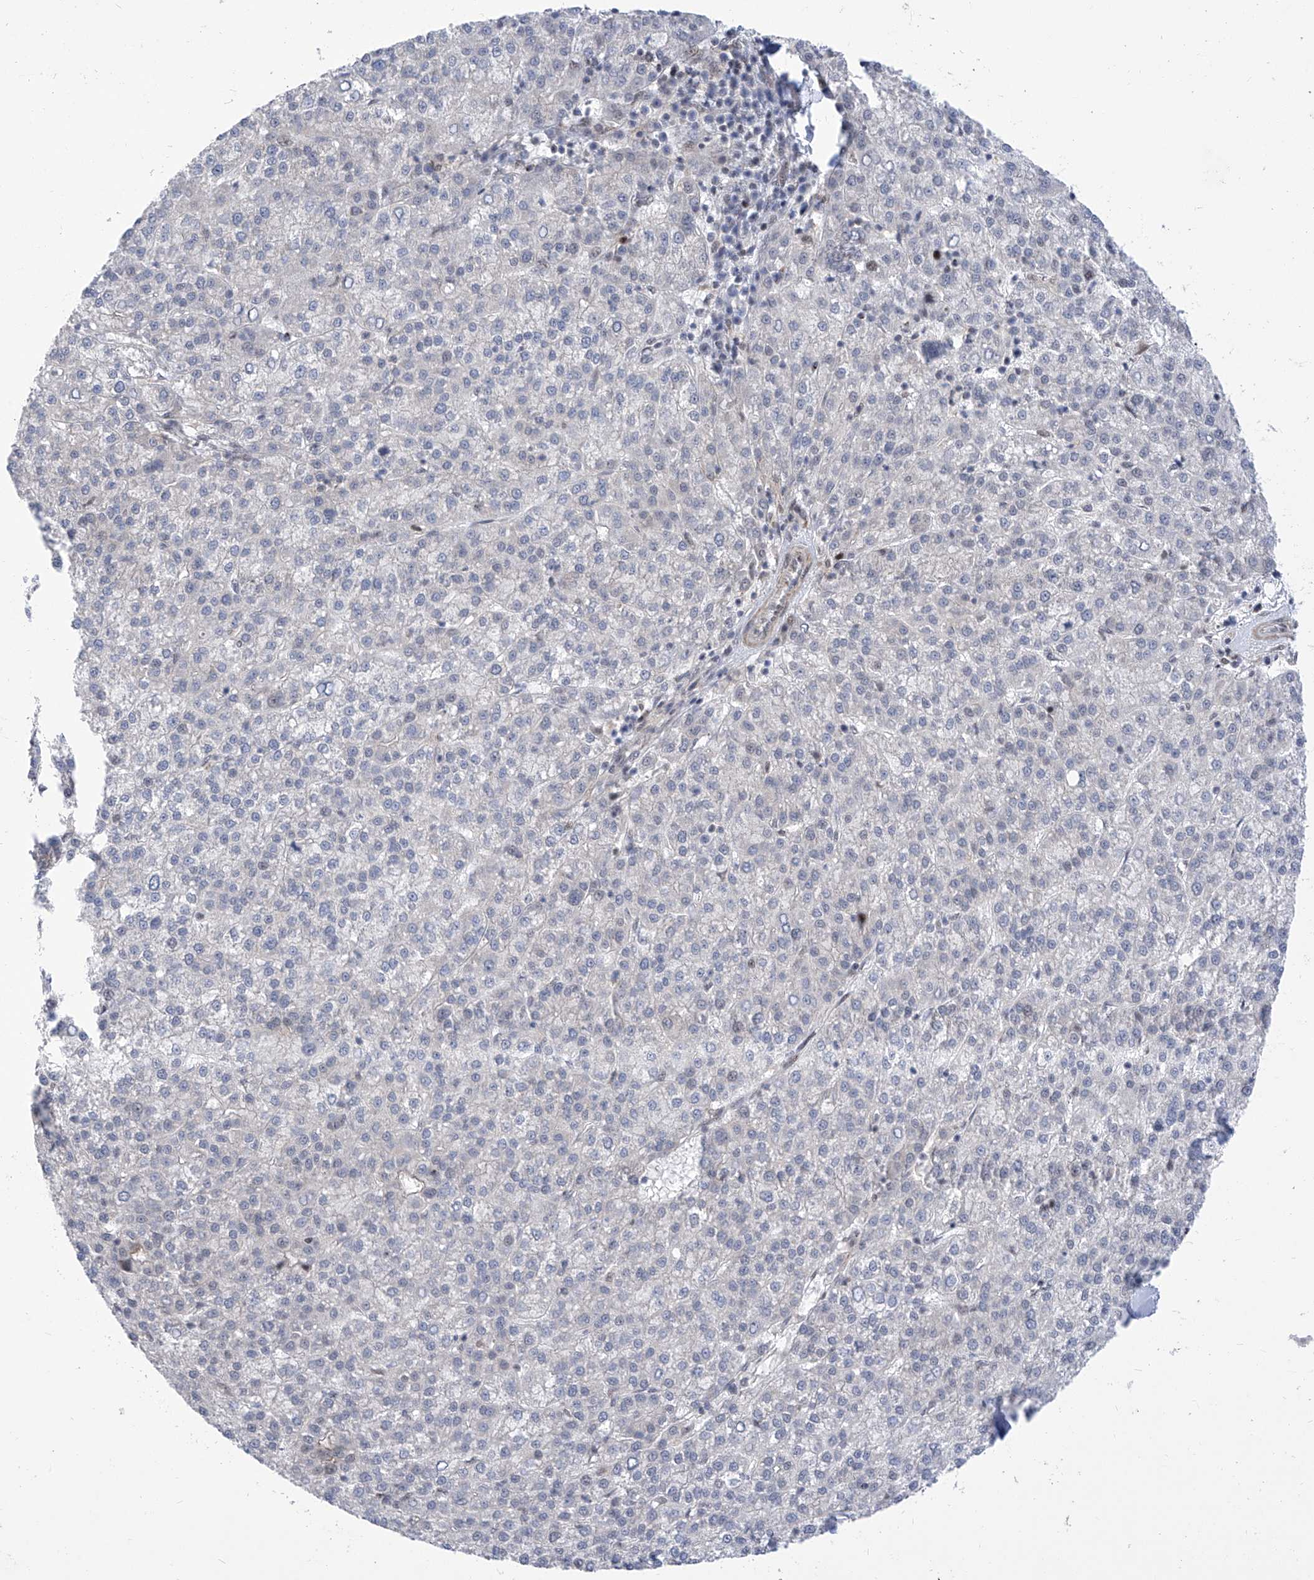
{"staining": {"intensity": "negative", "quantity": "none", "location": "none"}, "tissue": "liver cancer", "cell_type": "Tumor cells", "image_type": "cancer", "snomed": [{"axis": "morphology", "description": "Carcinoma, Hepatocellular, NOS"}, {"axis": "topography", "description": "Liver"}], "caption": "A micrograph of liver cancer (hepatocellular carcinoma) stained for a protein shows no brown staining in tumor cells.", "gene": "CEP290", "patient": {"sex": "female", "age": 58}}